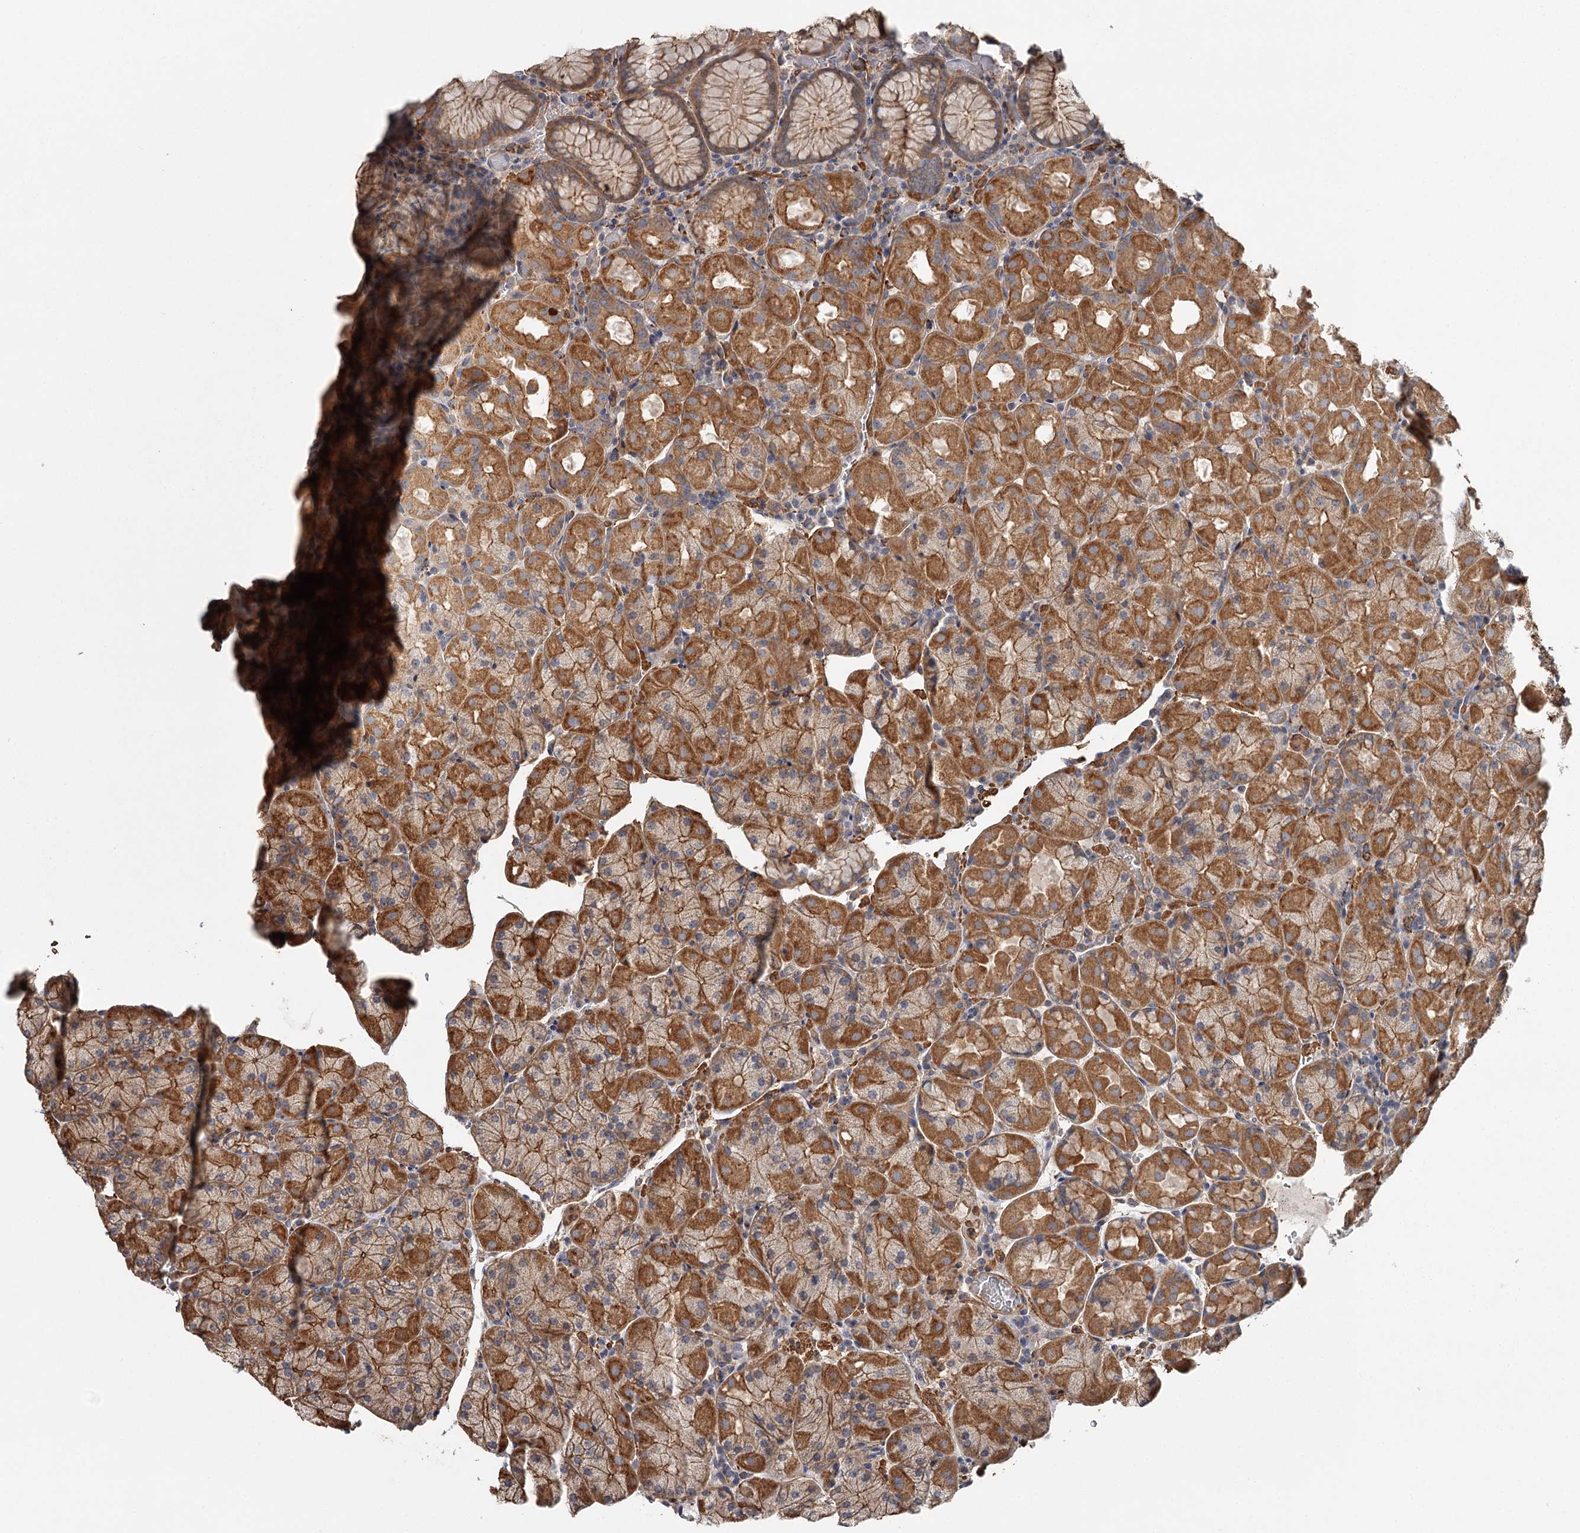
{"staining": {"intensity": "moderate", "quantity": ">75%", "location": "cytoplasmic/membranous"}, "tissue": "stomach", "cell_type": "Glandular cells", "image_type": "normal", "snomed": [{"axis": "morphology", "description": "Normal tissue, NOS"}, {"axis": "topography", "description": "Stomach, upper"}, {"axis": "topography", "description": "Stomach, lower"}], "caption": "Stomach stained with immunohistochemistry shows moderate cytoplasmic/membranous staining in approximately >75% of glandular cells.", "gene": "DHRS9", "patient": {"sex": "male", "age": 80}}